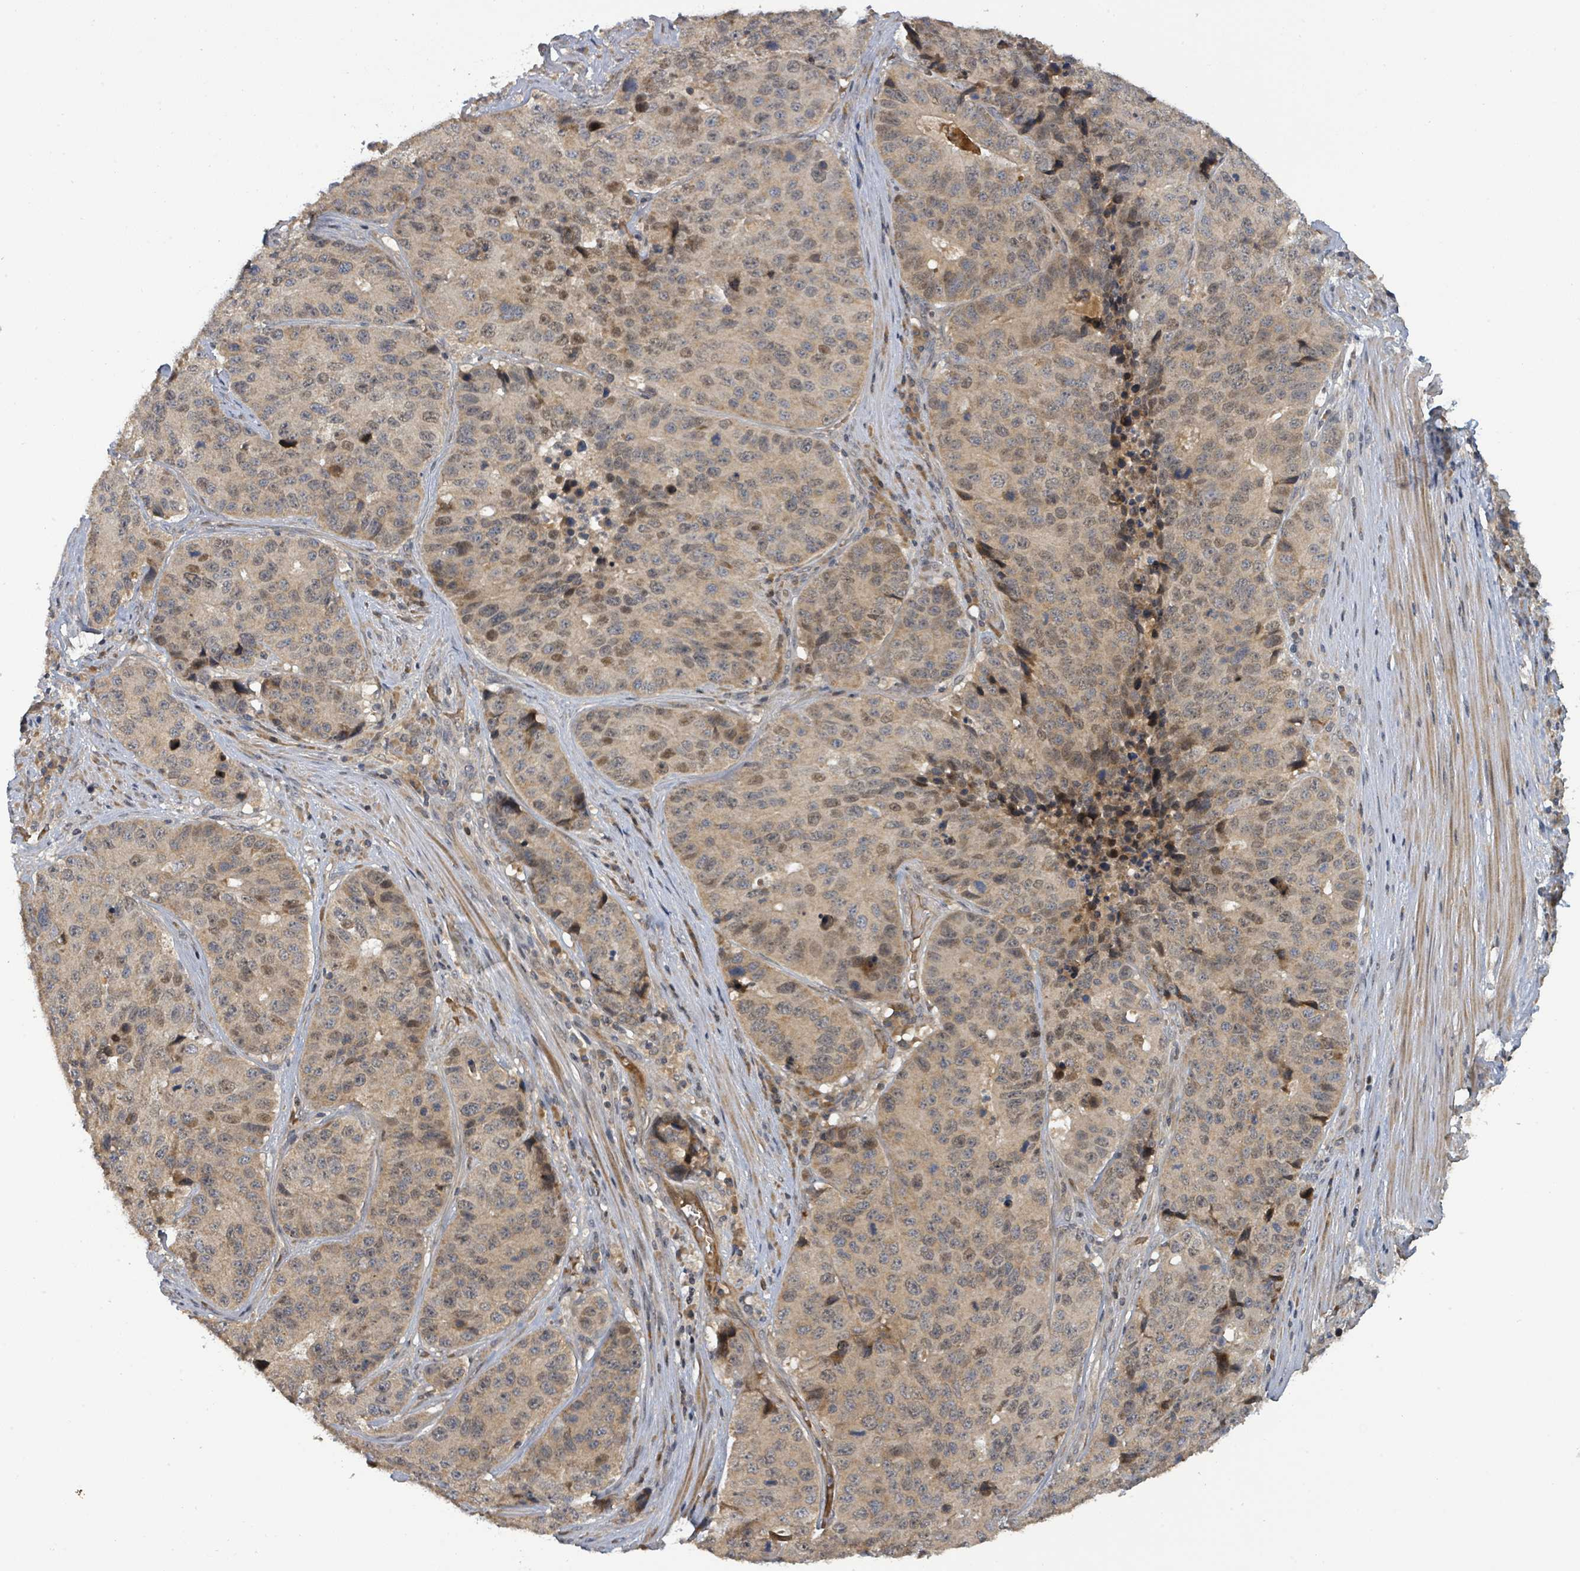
{"staining": {"intensity": "weak", "quantity": "25%-75%", "location": "cytoplasmic/membranous,nuclear"}, "tissue": "stomach cancer", "cell_type": "Tumor cells", "image_type": "cancer", "snomed": [{"axis": "morphology", "description": "Adenocarcinoma, NOS"}, {"axis": "topography", "description": "Stomach"}], "caption": "A brown stain shows weak cytoplasmic/membranous and nuclear expression of a protein in human stomach cancer (adenocarcinoma) tumor cells.", "gene": "ITGA11", "patient": {"sex": "male", "age": 71}}